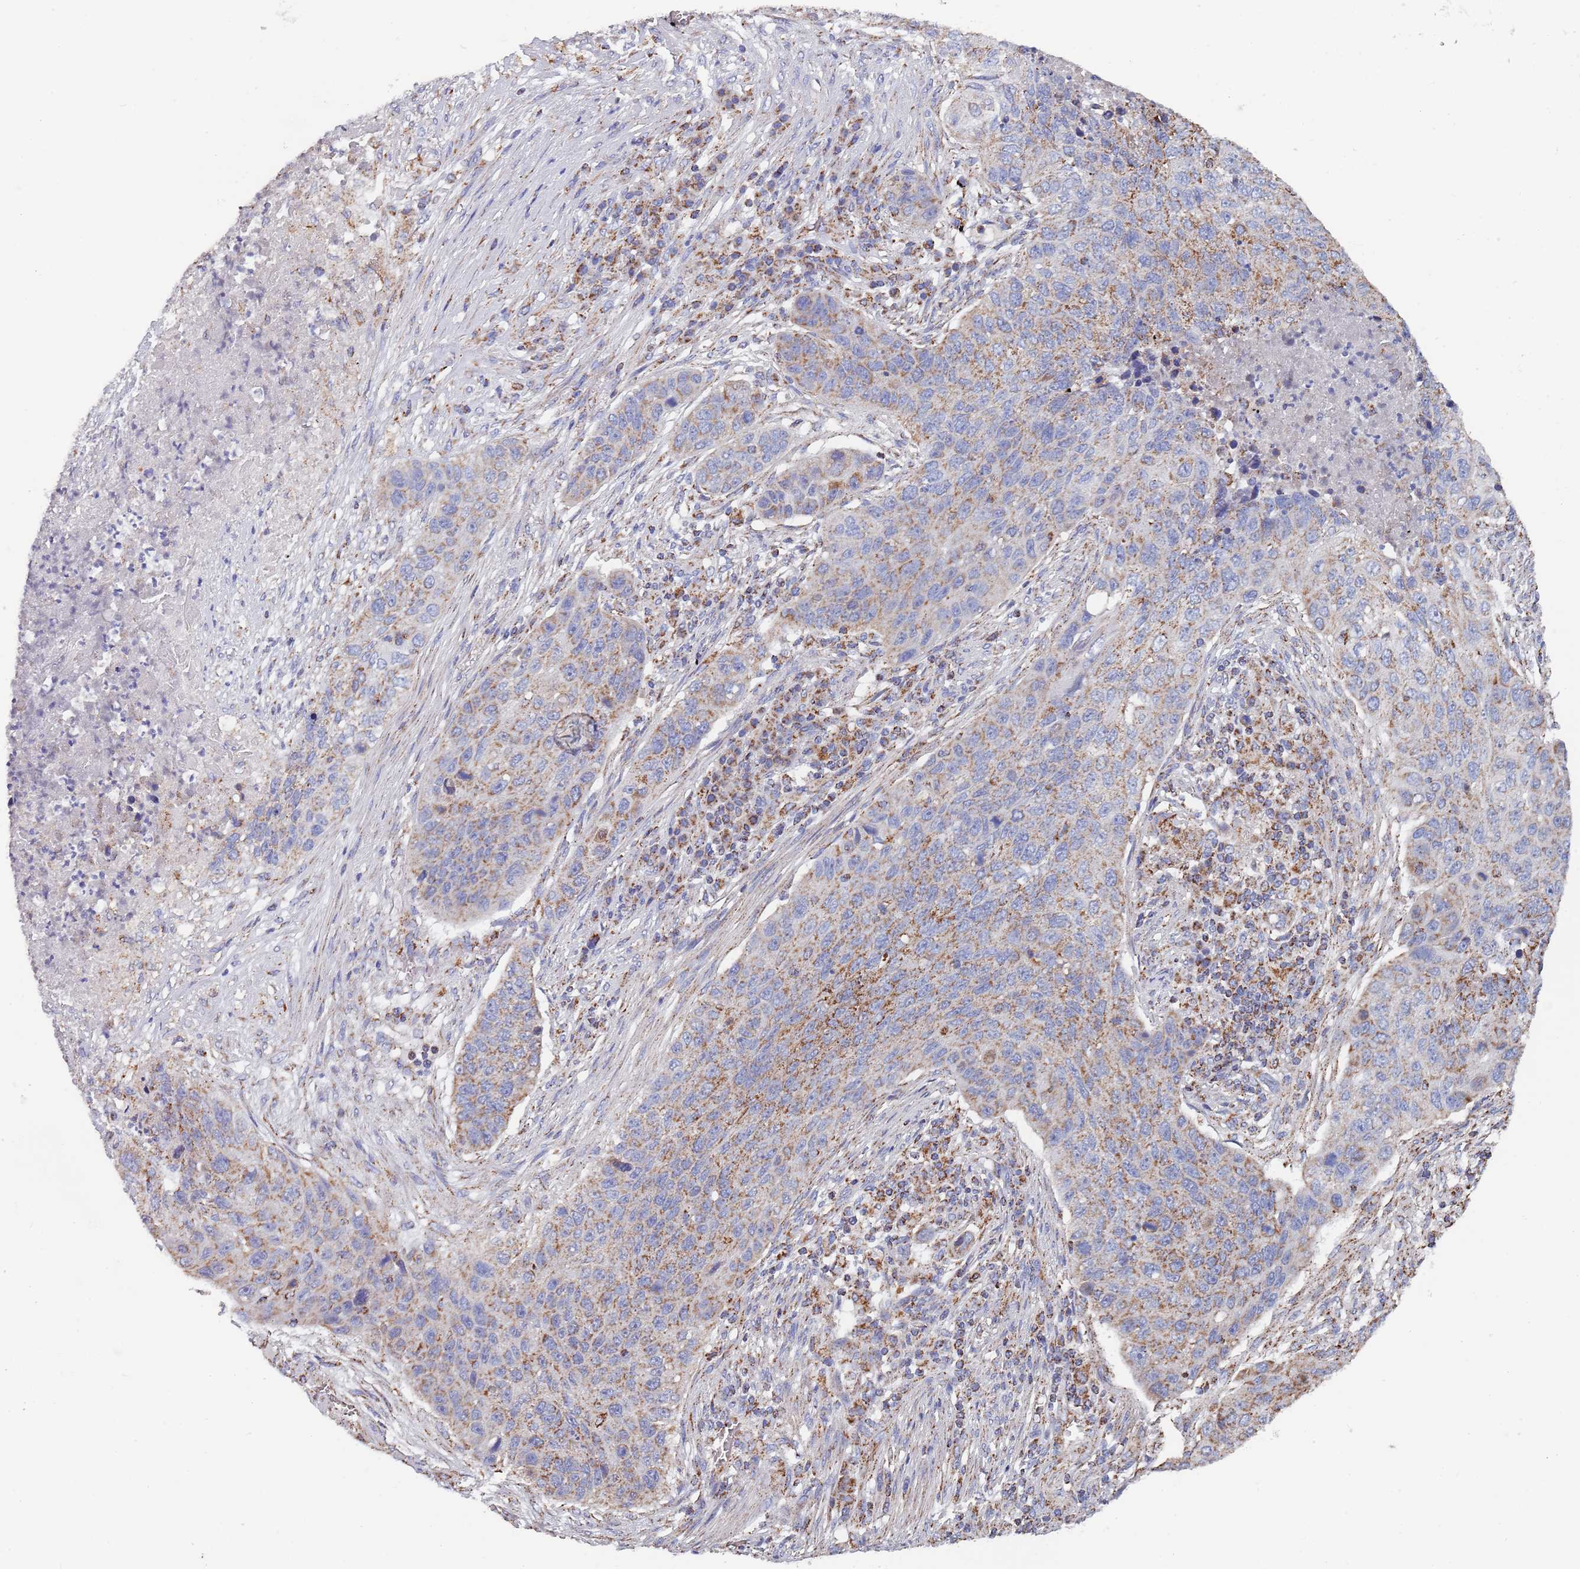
{"staining": {"intensity": "moderate", "quantity": ">75%", "location": "cytoplasmic/membranous"}, "tissue": "lung cancer", "cell_type": "Tumor cells", "image_type": "cancer", "snomed": [{"axis": "morphology", "description": "Squamous cell carcinoma, NOS"}, {"axis": "topography", "description": "Lung"}], "caption": "Lung cancer stained with DAB (3,3'-diaminobenzidine) immunohistochemistry reveals medium levels of moderate cytoplasmic/membranous positivity in approximately >75% of tumor cells. The staining was performed using DAB to visualize the protein expression in brown, while the nuclei were stained in blue with hematoxylin (Magnification: 20x).", "gene": "PGP", "patient": {"sex": "female", "age": 63}}